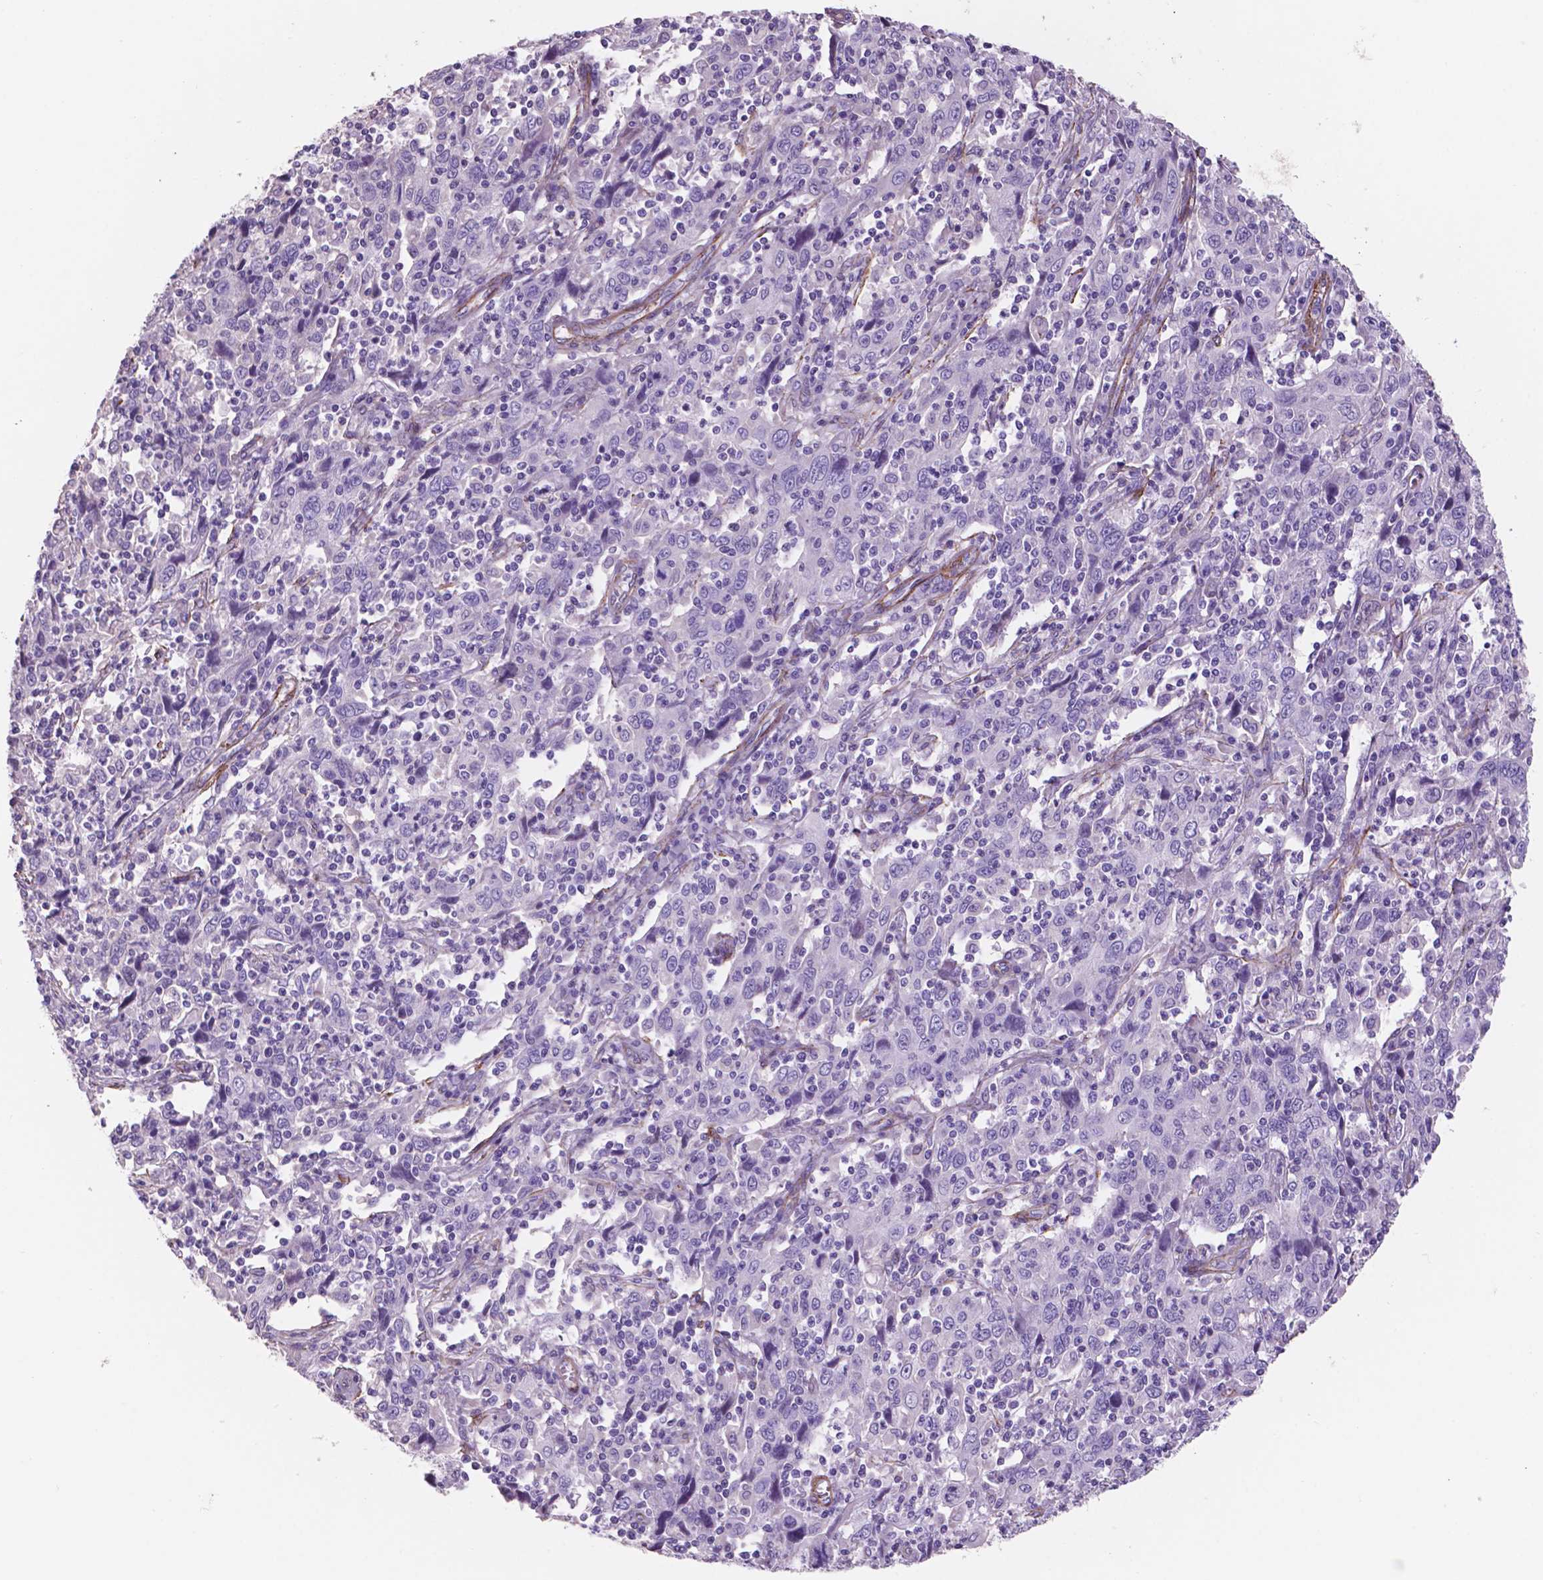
{"staining": {"intensity": "negative", "quantity": "none", "location": "none"}, "tissue": "cervical cancer", "cell_type": "Tumor cells", "image_type": "cancer", "snomed": [{"axis": "morphology", "description": "Squamous cell carcinoma, NOS"}, {"axis": "topography", "description": "Cervix"}], "caption": "Tumor cells are negative for protein expression in human cervical squamous cell carcinoma.", "gene": "TOR2A", "patient": {"sex": "female", "age": 46}}